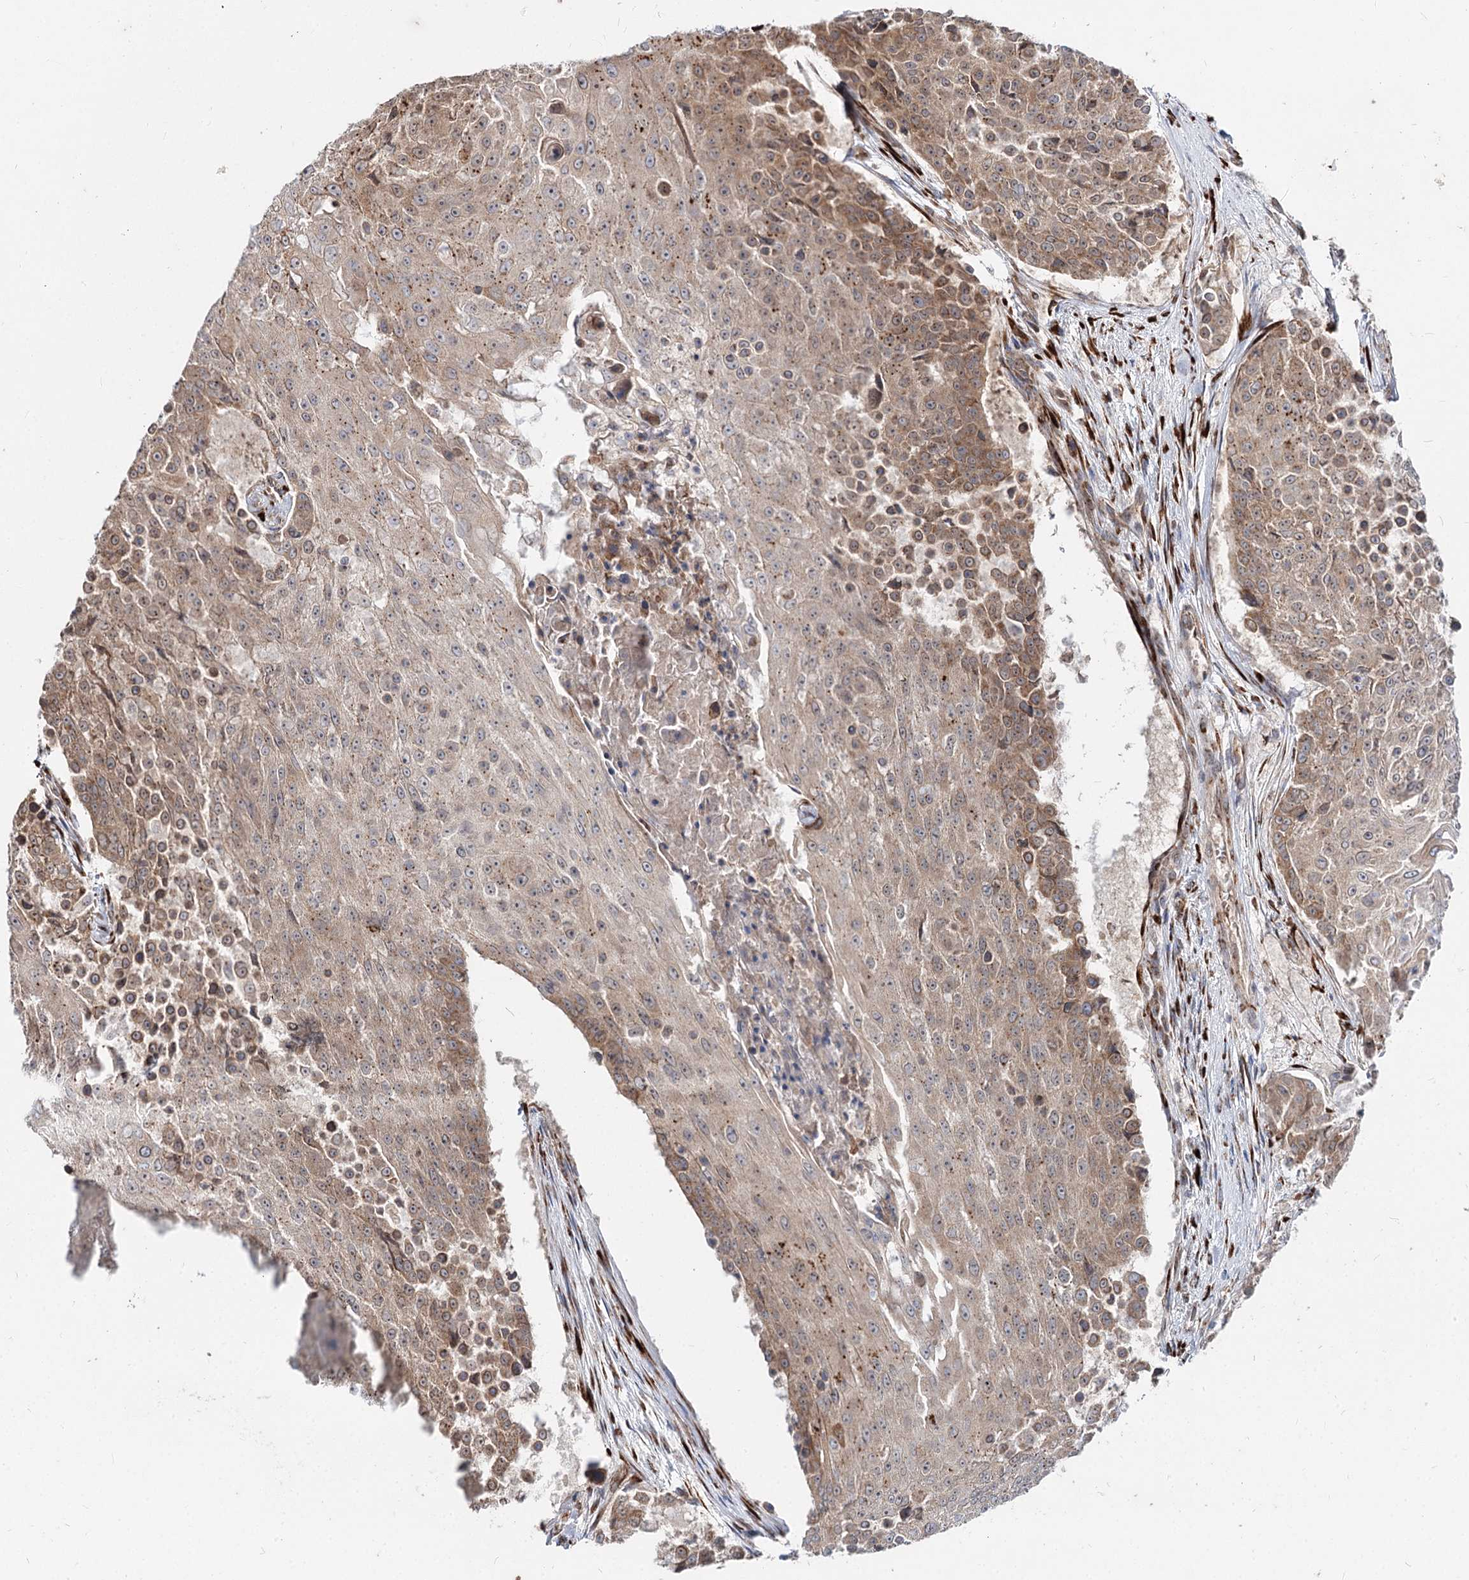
{"staining": {"intensity": "moderate", "quantity": "25%-75%", "location": "cytoplasmic/membranous"}, "tissue": "urothelial cancer", "cell_type": "Tumor cells", "image_type": "cancer", "snomed": [{"axis": "morphology", "description": "Urothelial carcinoma, High grade"}, {"axis": "topography", "description": "Urinary bladder"}], "caption": "This histopathology image demonstrates urothelial carcinoma (high-grade) stained with immunohistochemistry (IHC) to label a protein in brown. The cytoplasmic/membranous of tumor cells show moderate positivity for the protein. Nuclei are counter-stained blue.", "gene": "SPART", "patient": {"sex": "female", "age": 63}}